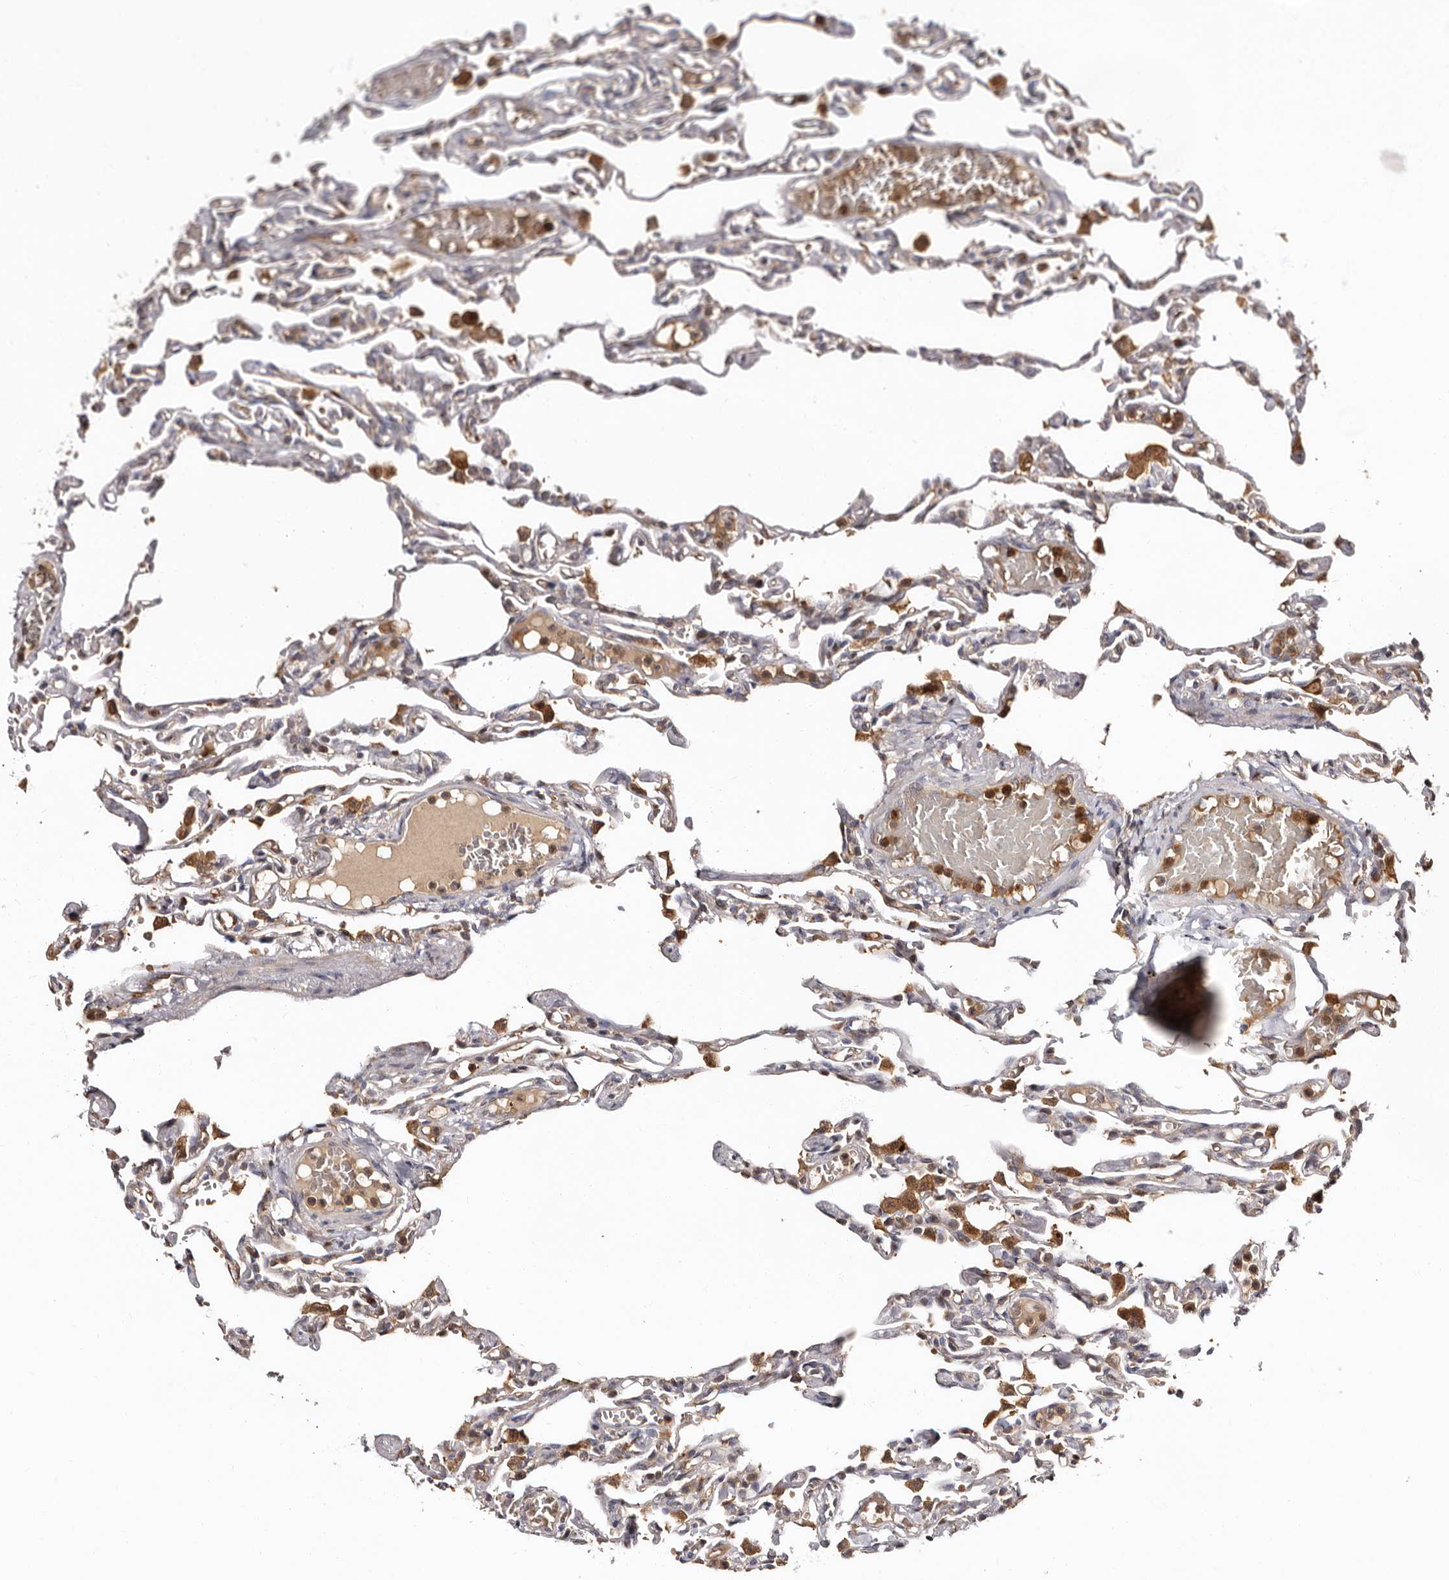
{"staining": {"intensity": "negative", "quantity": "none", "location": "none"}, "tissue": "lung", "cell_type": "Alveolar cells", "image_type": "normal", "snomed": [{"axis": "morphology", "description": "Normal tissue, NOS"}, {"axis": "topography", "description": "Lung"}], "caption": "Protein analysis of normal lung displays no significant staining in alveolar cells. The staining was performed using DAB to visualize the protein expression in brown, while the nuclei were stained in blue with hematoxylin (Magnification: 20x).", "gene": "BAX", "patient": {"sex": "male", "age": 21}}